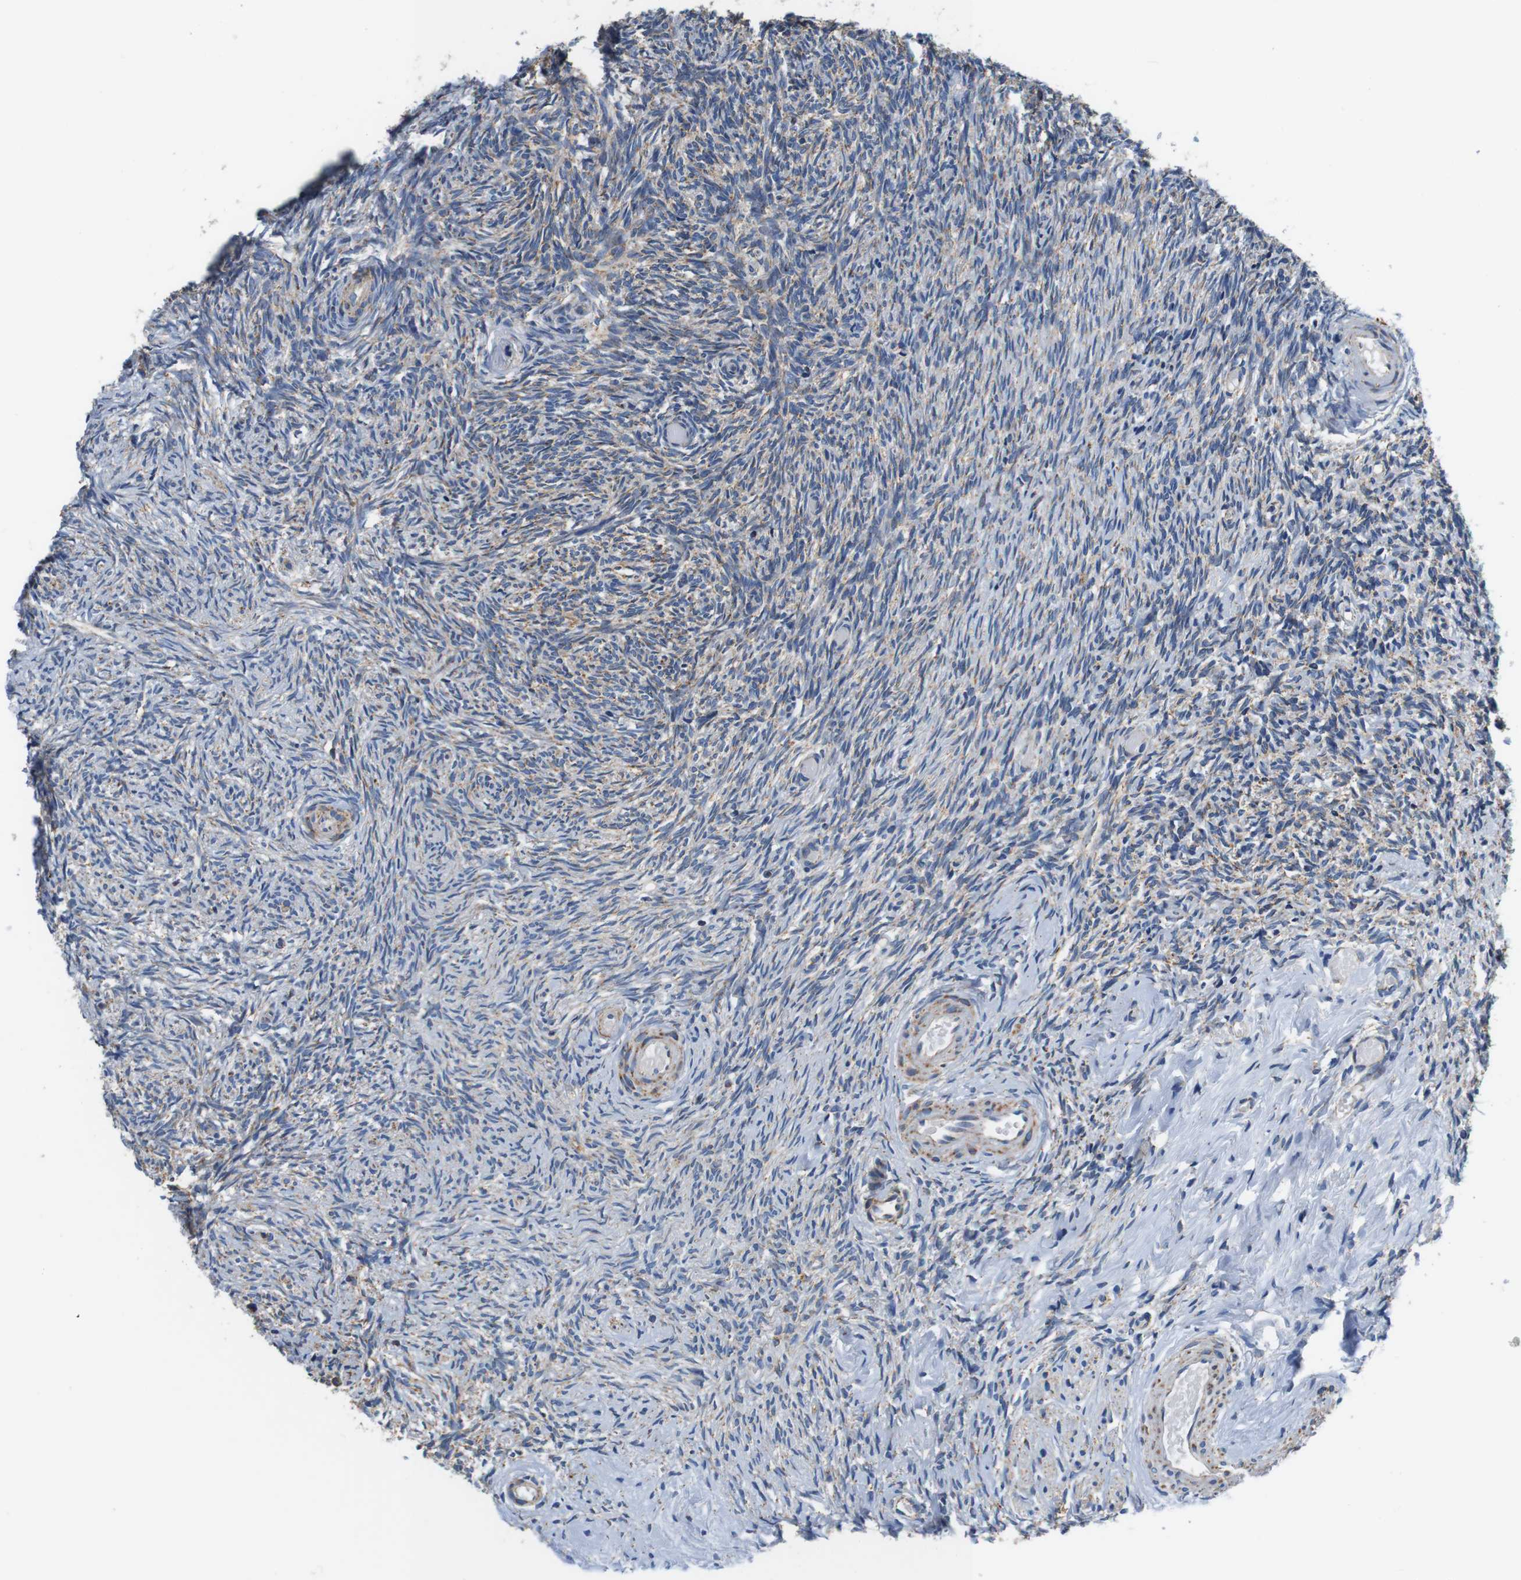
{"staining": {"intensity": "weak", "quantity": "25%-75%", "location": "cytoplasmic/membranous"}, "tissue": "ovary", "cell_type": "Ovarian stroma cells", "image_type": "normal", "snomed": [{"axis": "morphology", "description": "Normal tissue, NOS"}, {"axis": "topography", "description": "Ovary"}], "caption": "The image reveals immunohistochemical staining of benign ovary. There is weak cytoplasmic/membranous positivity is identified in about 25%-75% of ovarian stroma cells.", "gene": "LRP4", "patient": {"sex": "female", "age": 60}}